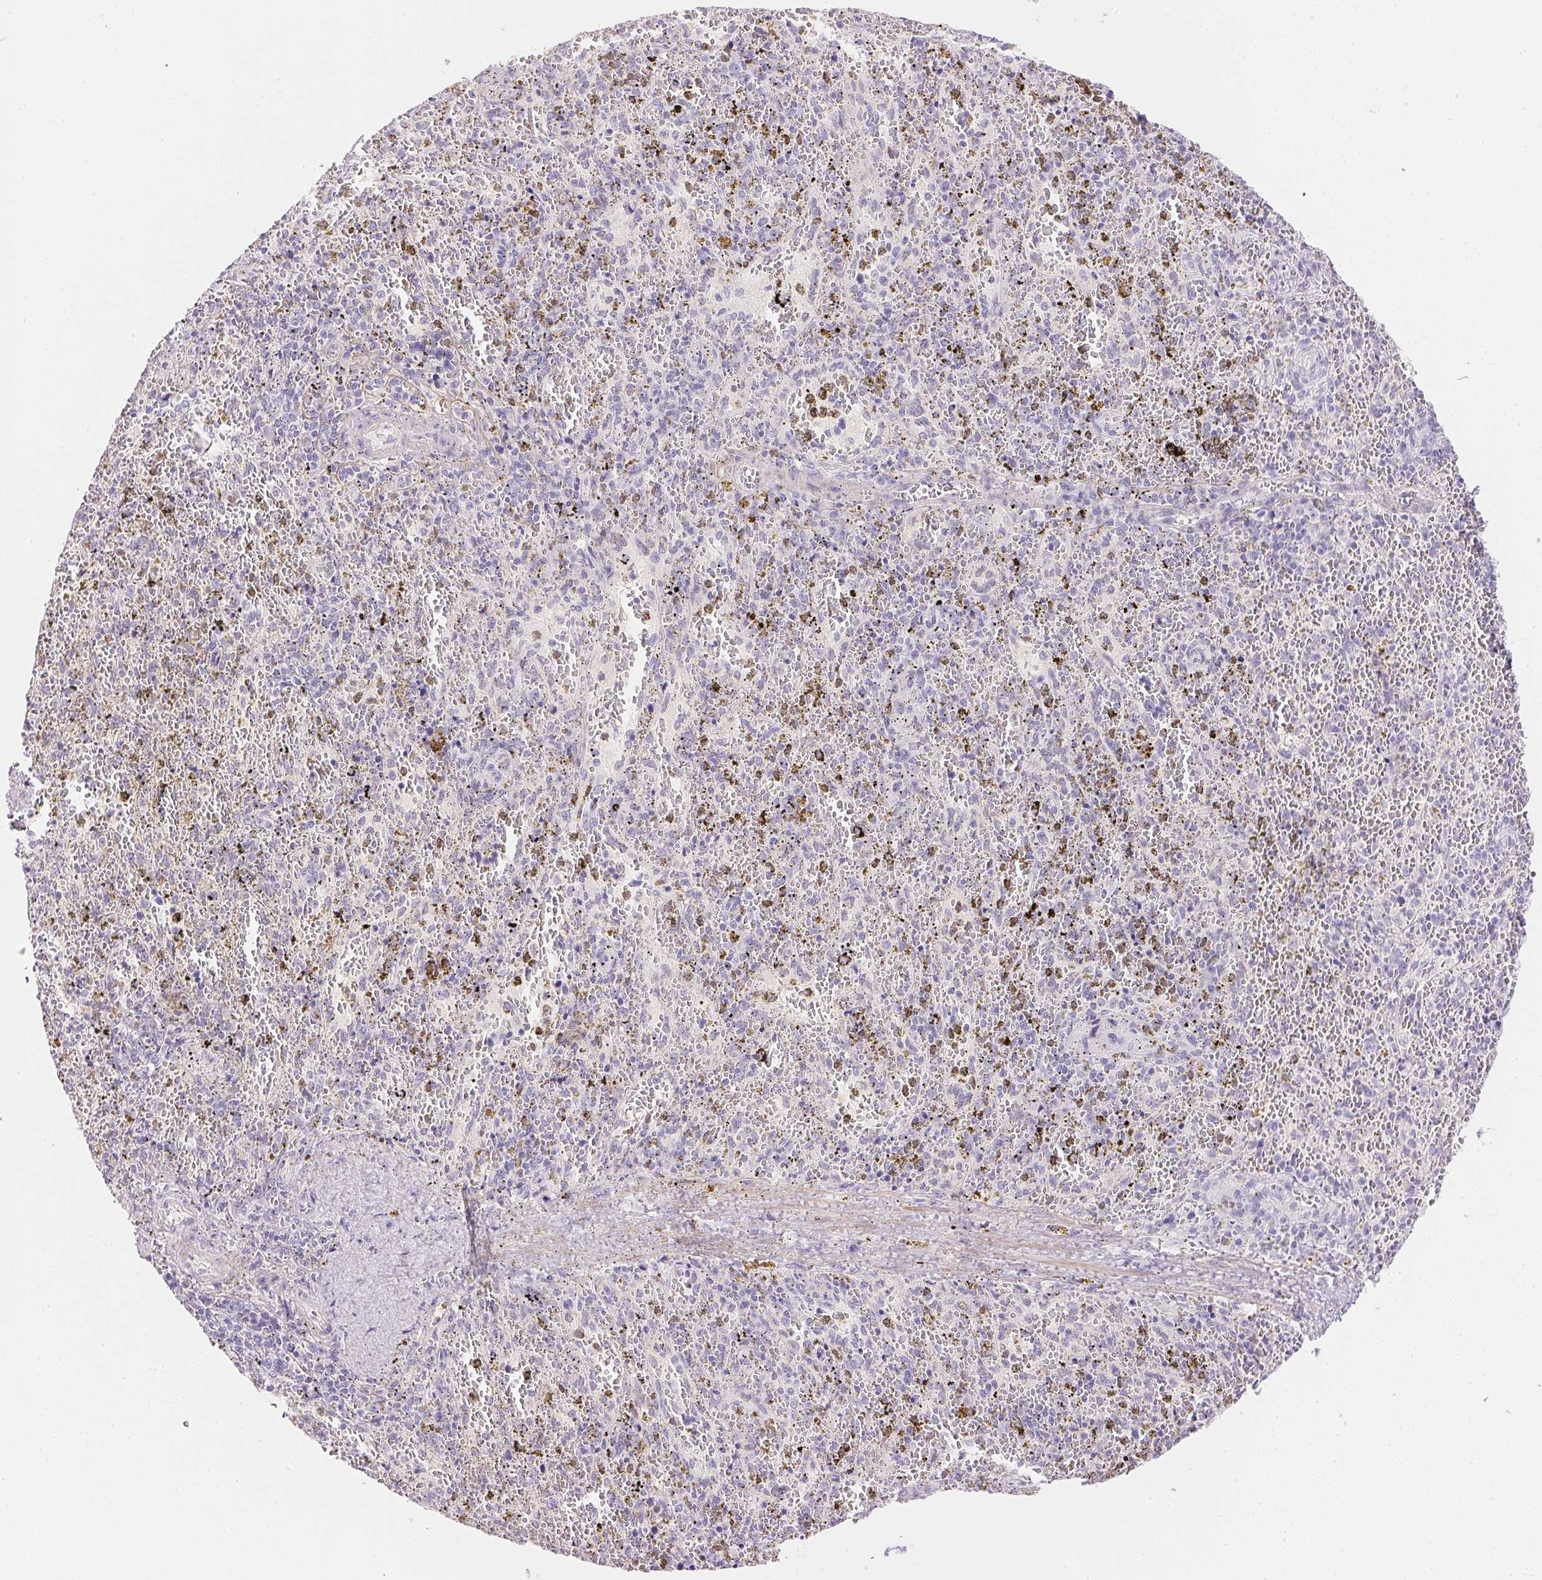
{"staining": {"intensity": "negative", "quantity": "none", "location": "none"}, "tissue": "spleen", "cell_type": "Cells in red pulp", "image_type": "normal", "snomed": [{"axis": "morphology", "description": "Normal tissue, NOS"}, {"axis": "topography", "description": "Spleen"}], "caption": "Unremarkable spleen was stained to show a protein in brown. There is no significant staining in cells in red pulp. (DAB immunohistochemistry with hematoxylin counter stain).", "gene": "KCNE2", "patient": {"sex": "female", "age": 50}}